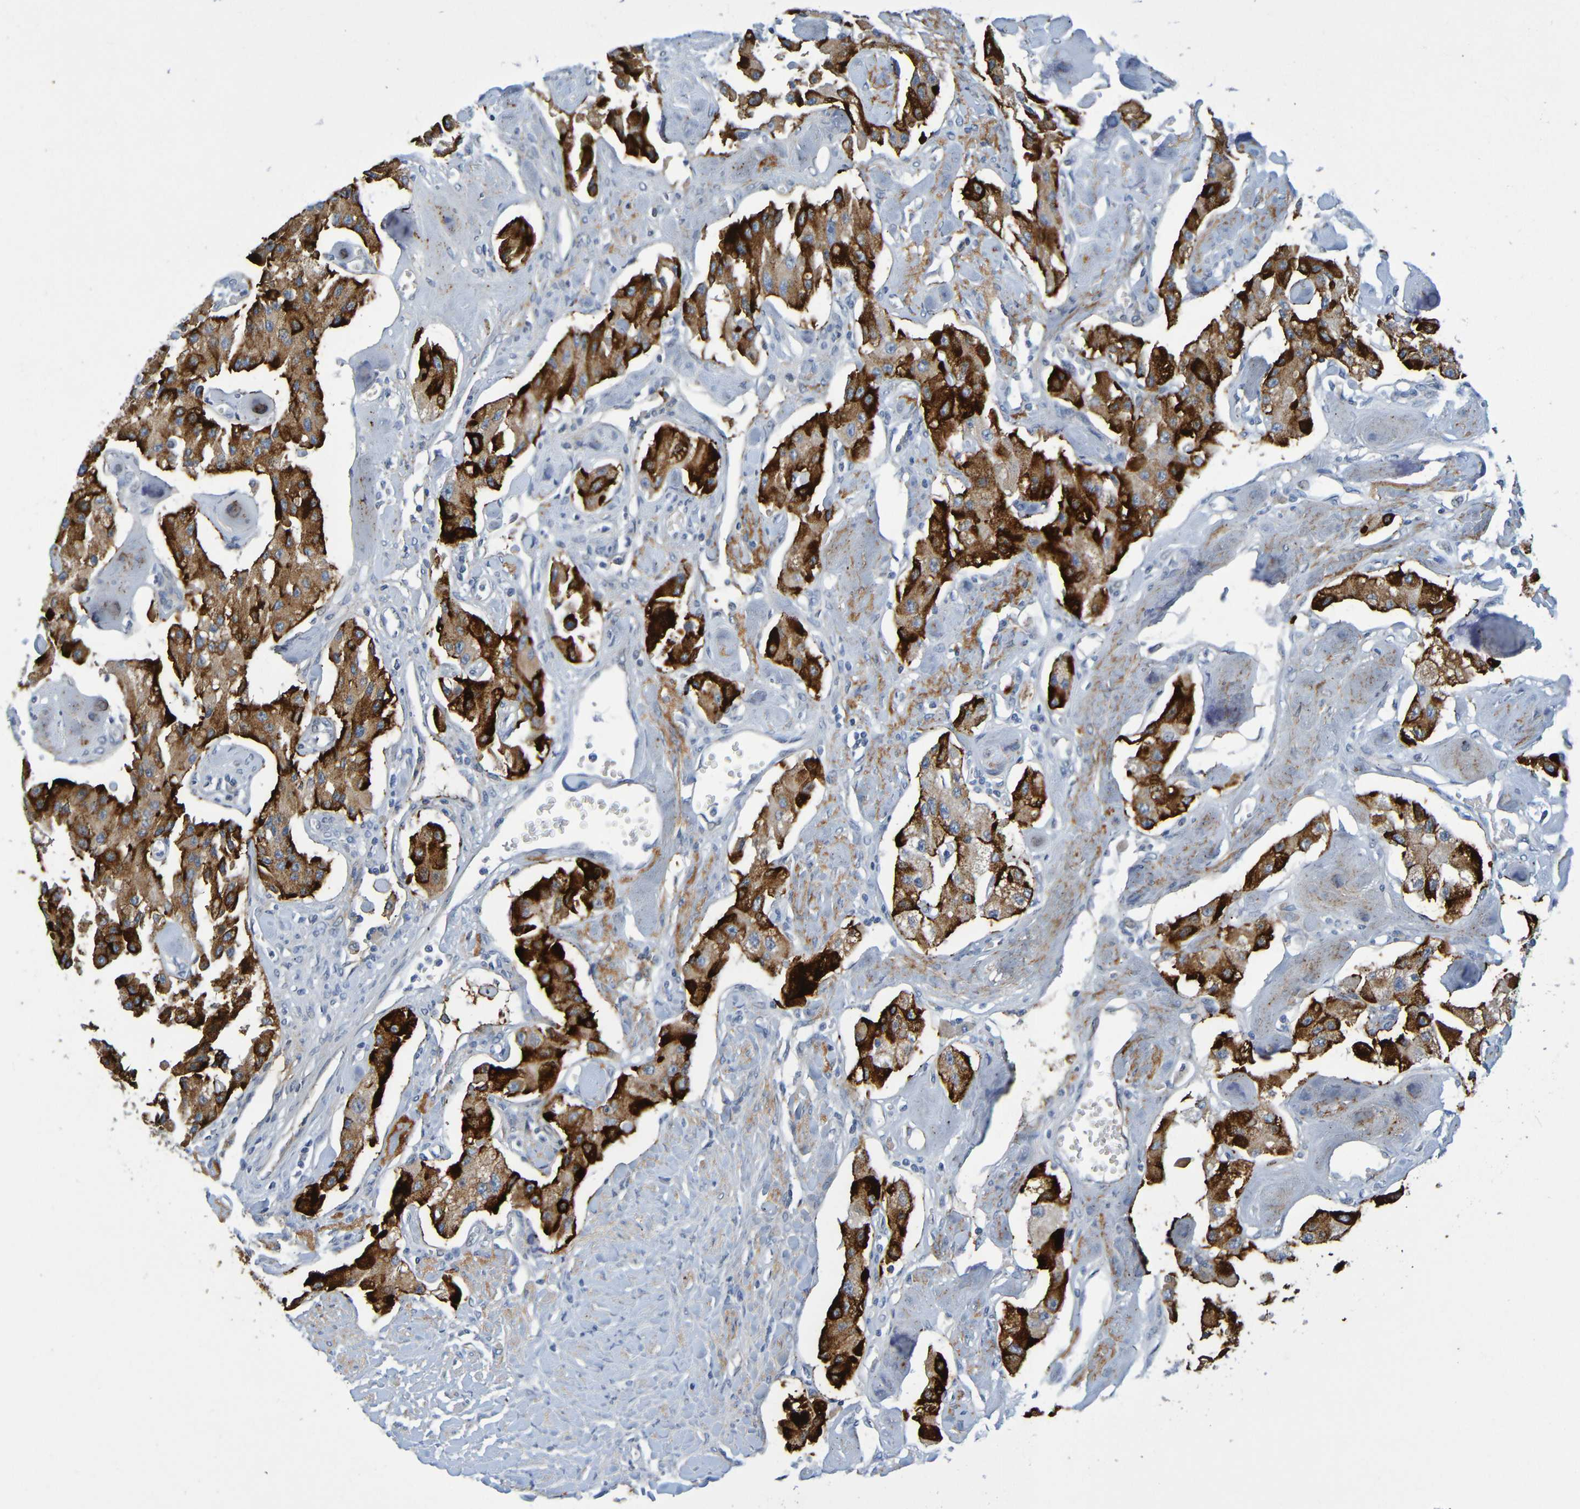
{"staining": {"intensity": "strong", "quantity": ">75%", "location": "cytoplasmic/membranous"}, "tissue": "carcinoid", "cell_type": "Tumor cells", "image_type": "cancer", "snomed": [{"axis": "morphology", "description": "Carcinoid, malignant, NOS"}, {"axis": "topography", "description": "Pancreas"}], "caption": "A photomicrograph of human malignant carcinoid stained for a protein exhibits strong cytoplasmic/membranous brown staining in tumor cells.", "gene": "IL10", "patient": {"sex": "male", "age": 41}}